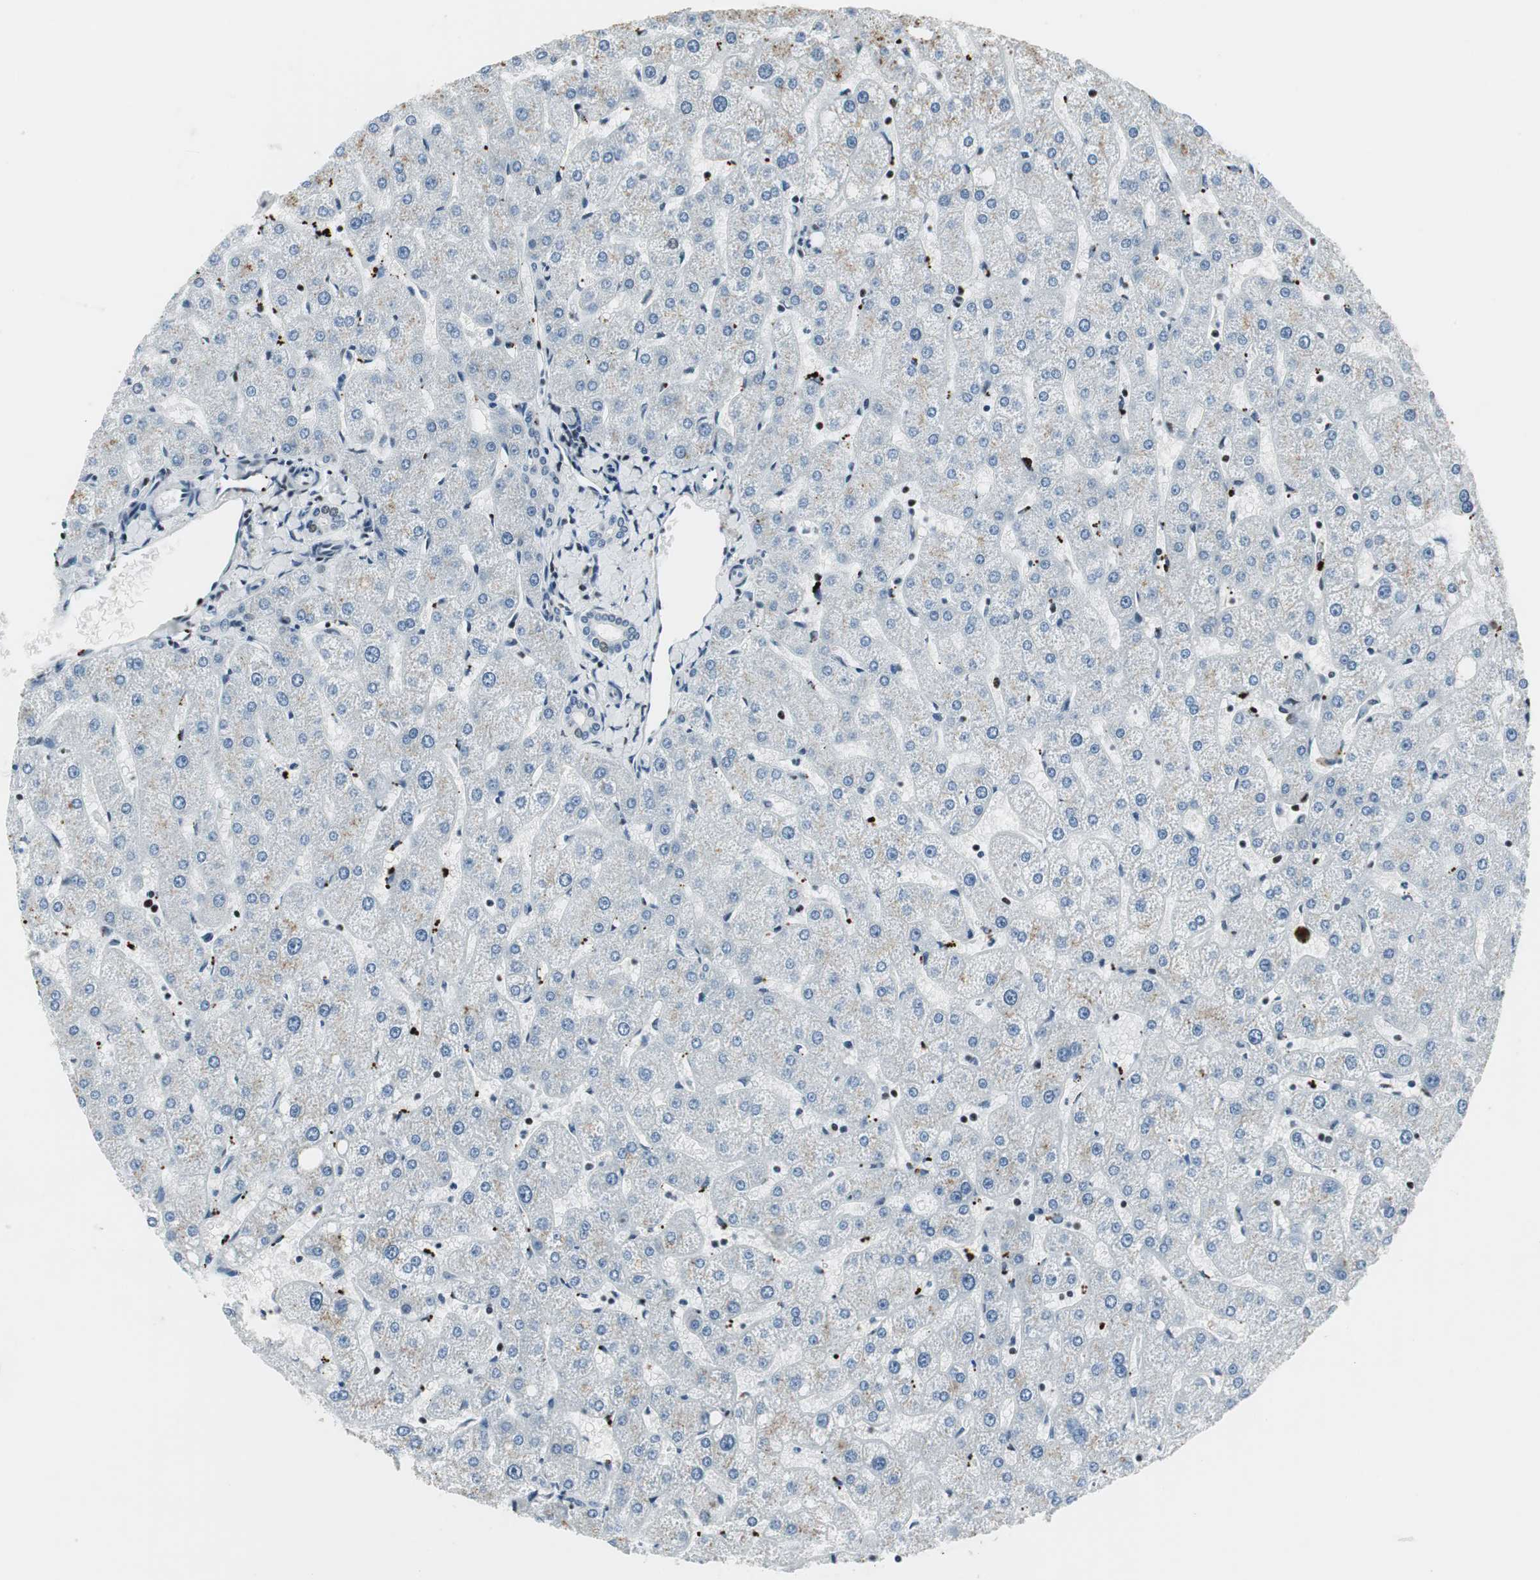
{"staining": {"intensity": "negative", "quantity": "none", "location": "none"}, "tissue": "liver", "cell_type": "Cholangiocytes", "image_type": "normal", "snomed": [{"axis": "morphology", "description": "Normal tissue, NOS"}, {"axis": "topography", "description": "Liver"}], "caption": "Immunohistochemical staining of unremarkable human liver exhibits no significant expression in cholangiocytes.", "gene": "RBBP4", "patient": {"sex": "male", "age": 67}}